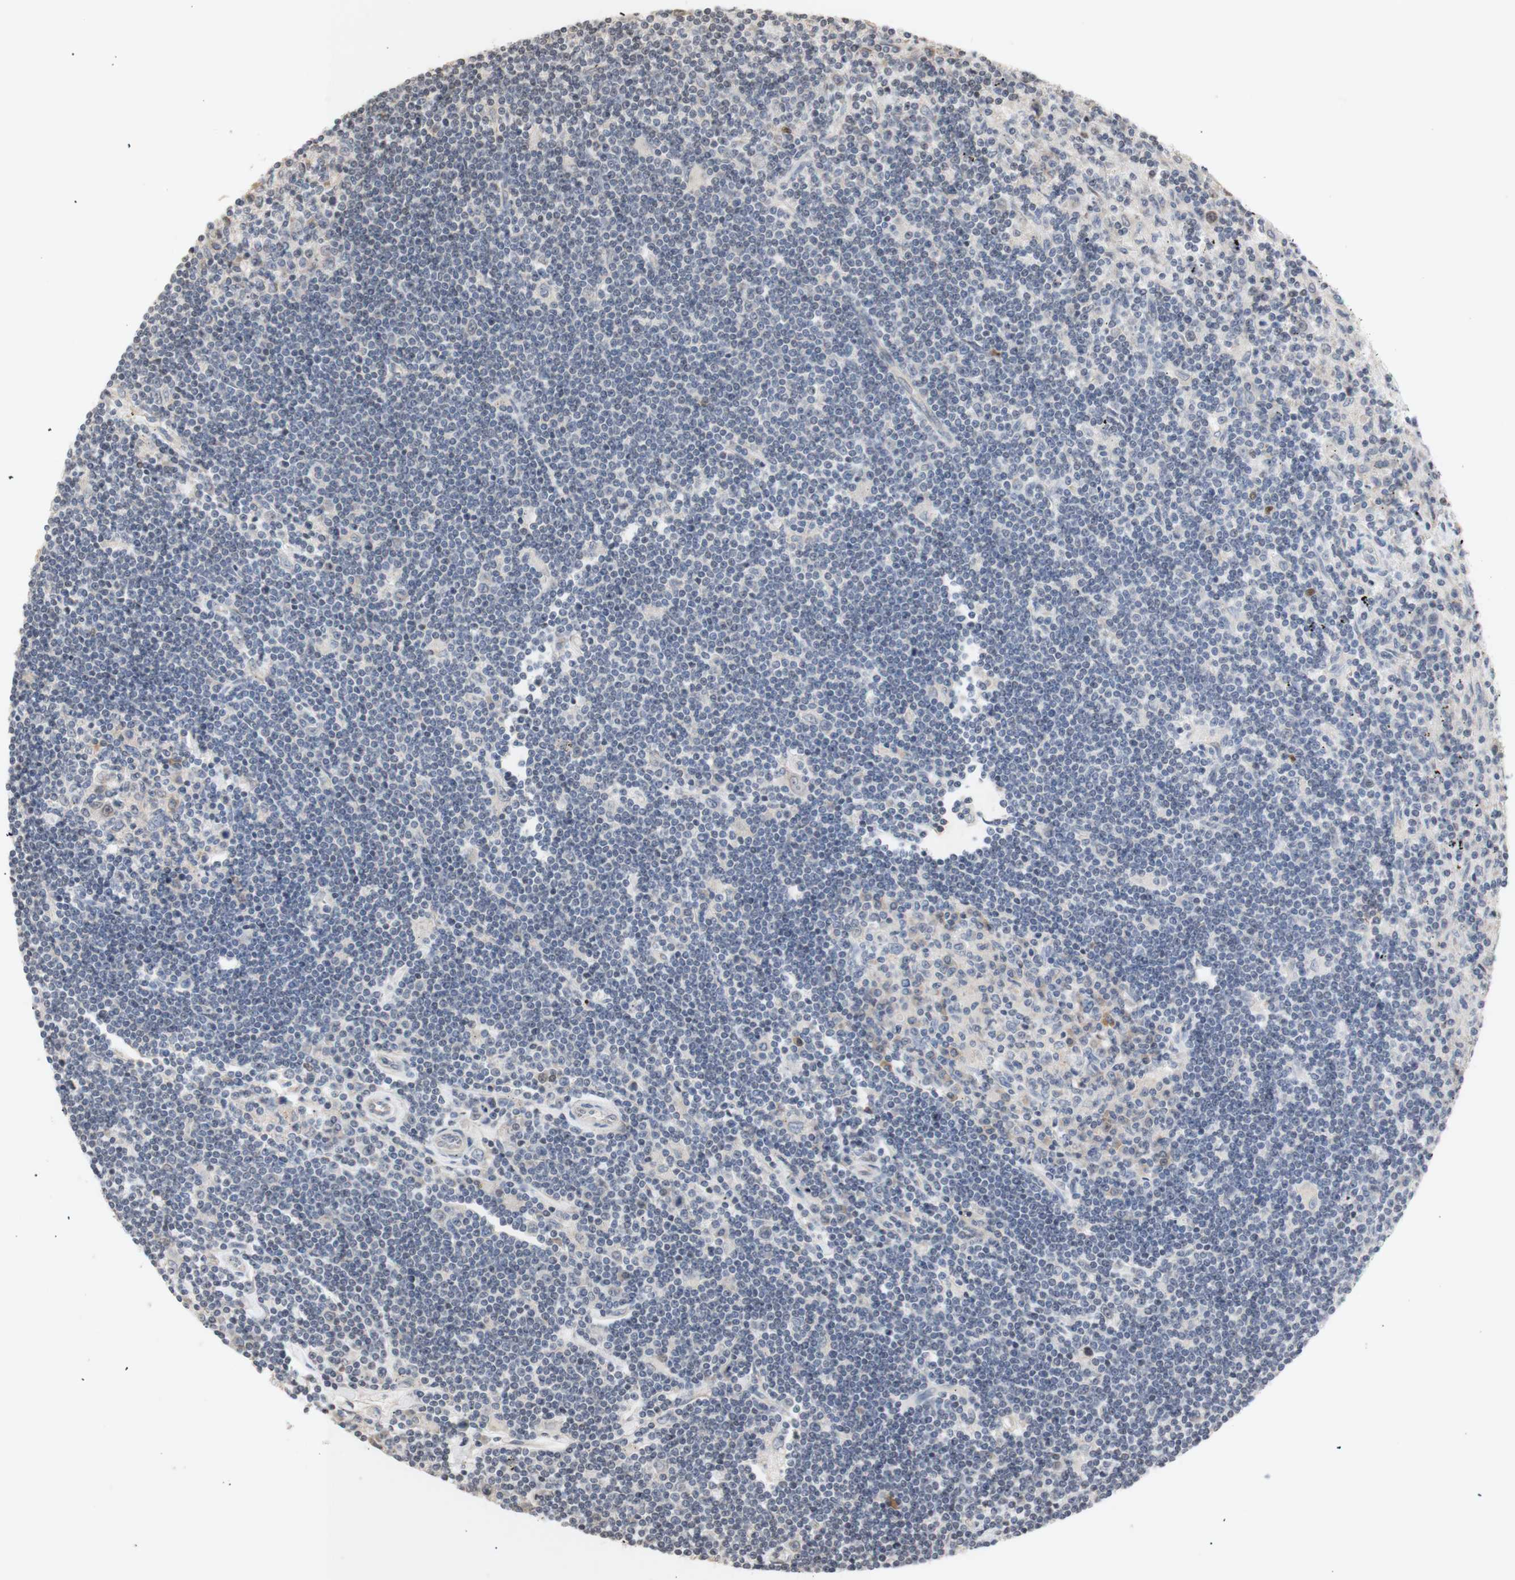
{"staining": {"intensity": "negative", "quantity": "none", "location": "none"}, "tissue": "lymphoma", "cell_type": "Tumor cells", "image_type": "cancer", "snomed": [{"axis": "morphology", "description": "Malignant lymphoma, non-Hodgkin's type, Low grade"}, {"axis": "topography", "description": "Spleen"}], "caption": "Tumor cells are negative for brown protein staining in low-grade malignant lymphoma, non-Hodgkin's type.", "gene": "FOSB", "patient": {"sex": "male", "age": 76}}